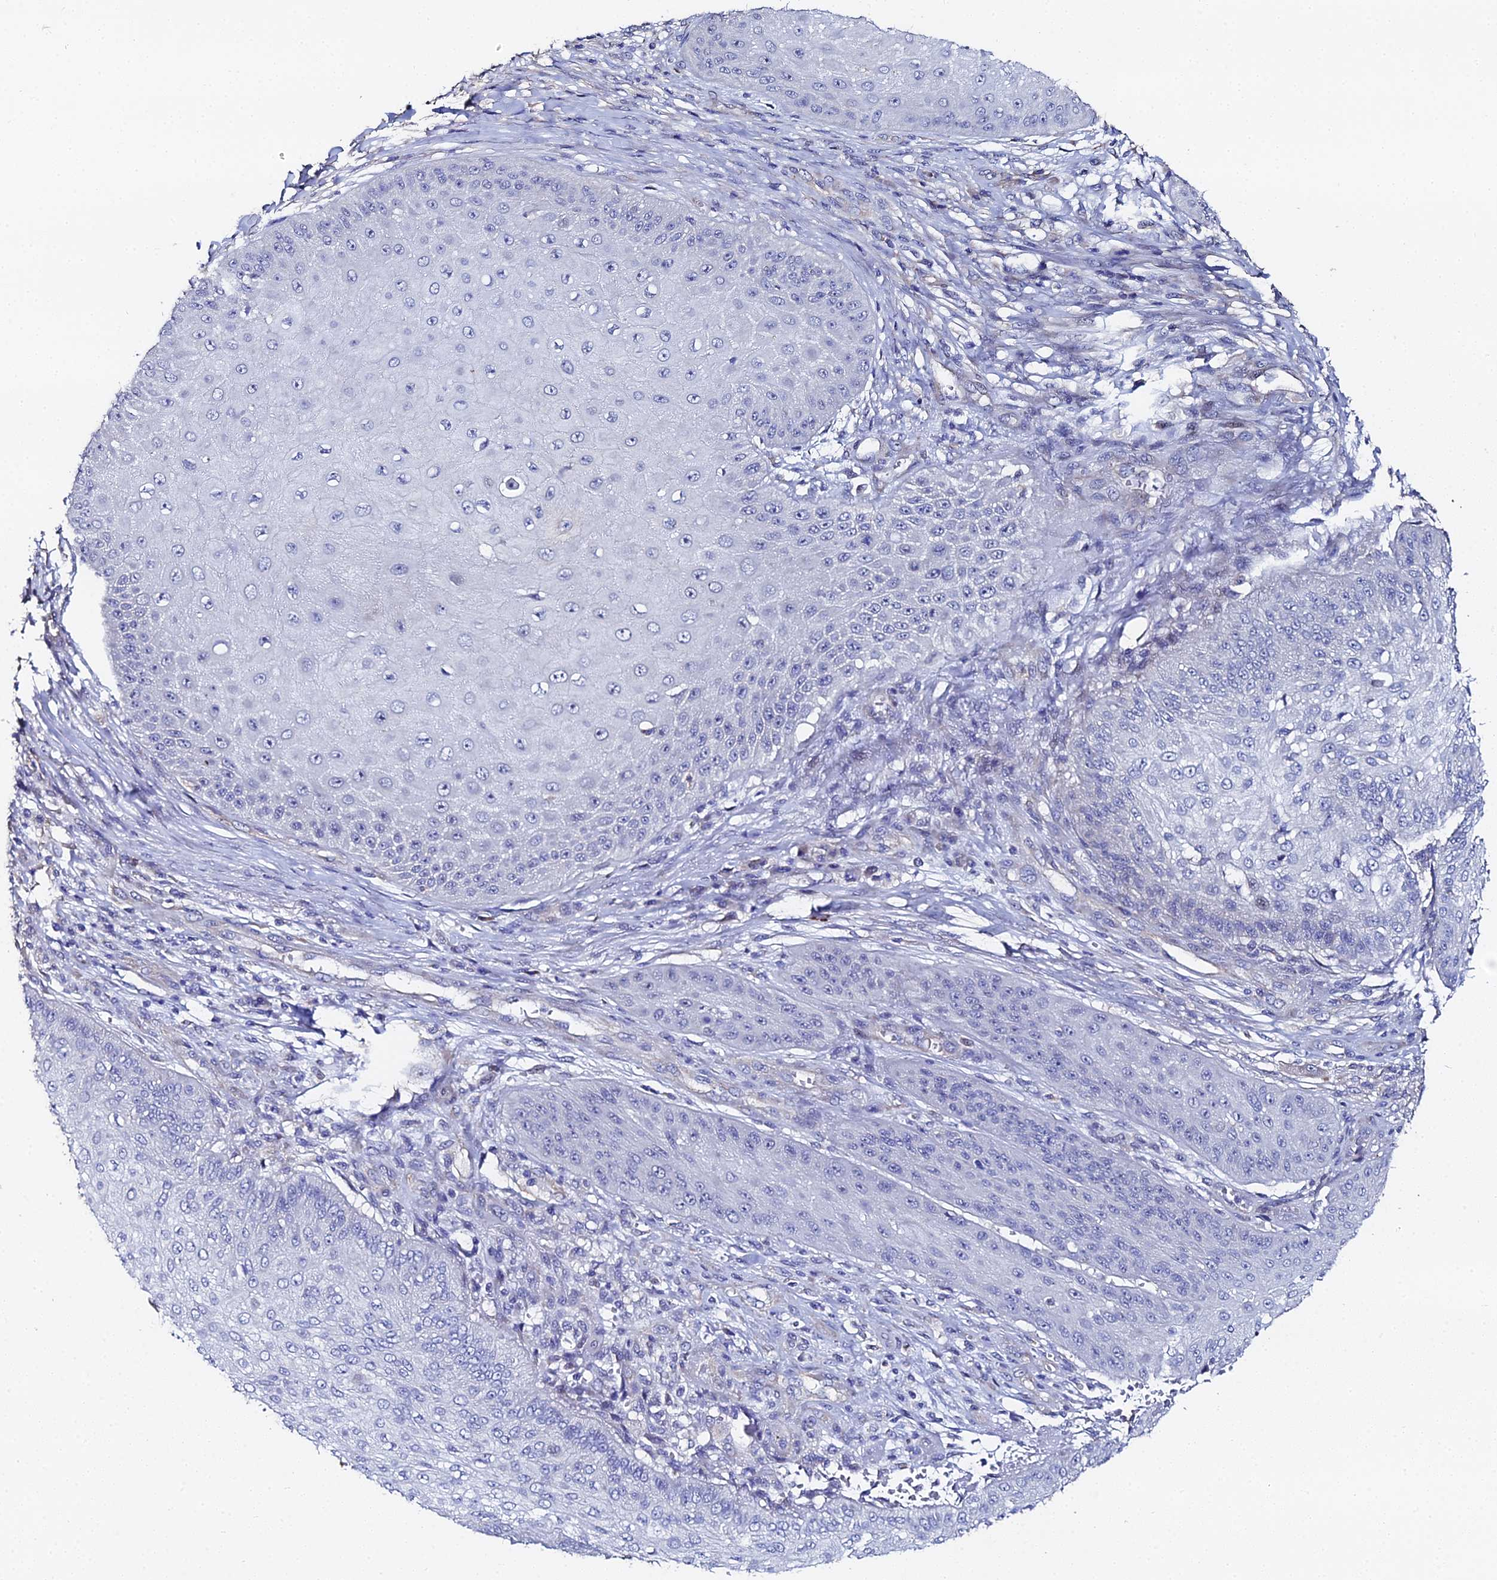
{"staining": {"intensity": "negative", "quantity": "none", "location": "none"}, "tissue": "skin cancer", "cell_type": "Tumor cells", "image_type": "cancer", "snomed": [{"axis": "morphology", "description": "Squamous cell carcinoma, NOS"}, {"axis": "topography", "description": "Skin"}], "caption": "Immunohistochemical staining of squamous cell carcinoma (skin) displays no significant expression in tumor cells.", "gene": "ENSG00000268674", "patient": {"sex": "male", "age": 70}}